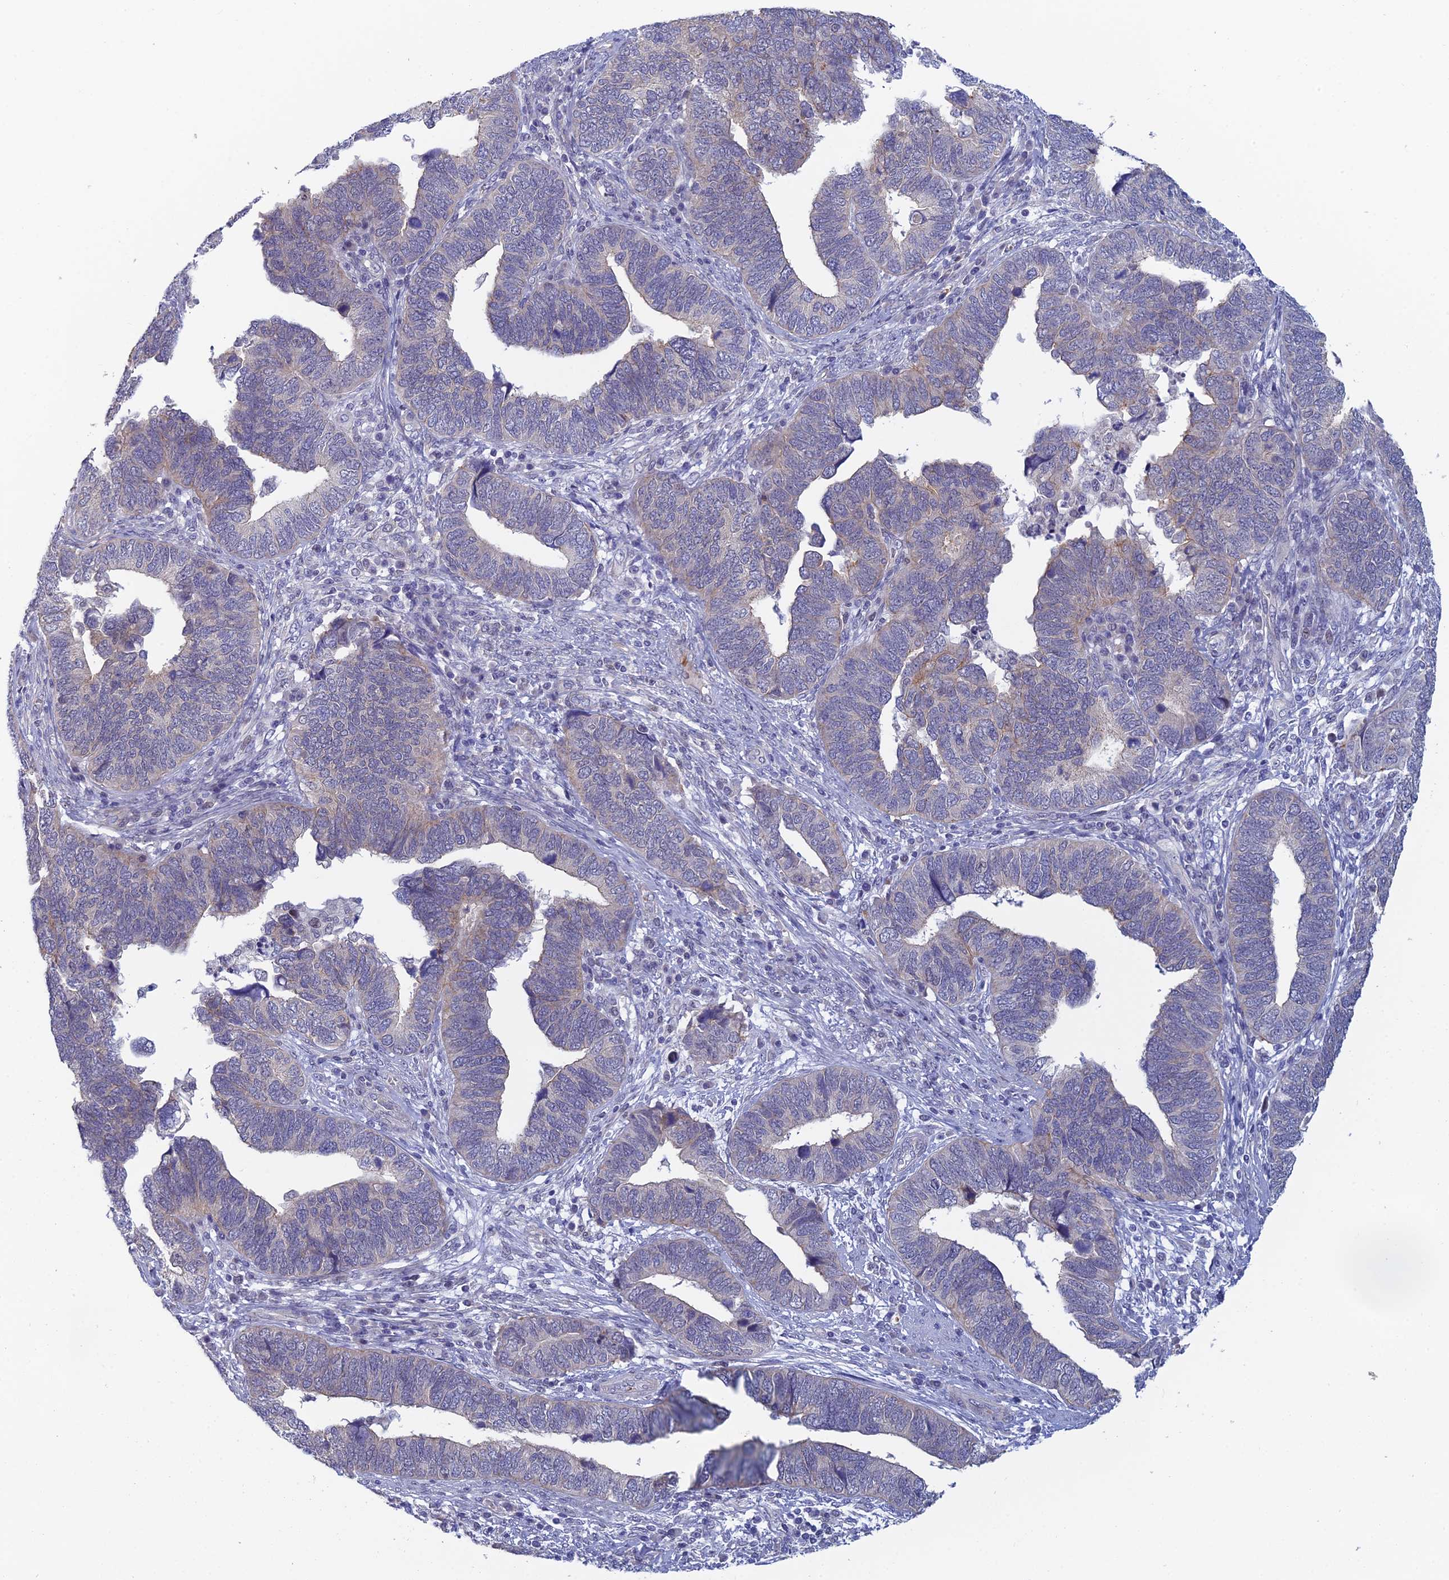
{"staining": {"intensity": "weak", "quantity": "<25%", "location": "cytoplasmic/membranous"}, "tissue": "endometrial cancer", "cell_type": "Tumor cells", "image_type": "cancer", "snomed": [{"axis": "morphology", "description": "Adenocarcinoma, NOS"}, {"axis": "topography", "description": "Endometrium"}], "caption": "Tumor cells show no significant protein positivity in adenocarcinoma (endometrial). (DAB immunohistochemistry with hematoxylin counter stain).", "gene": "GIPC1", "patient": {"sex": "female", "age": 79}}